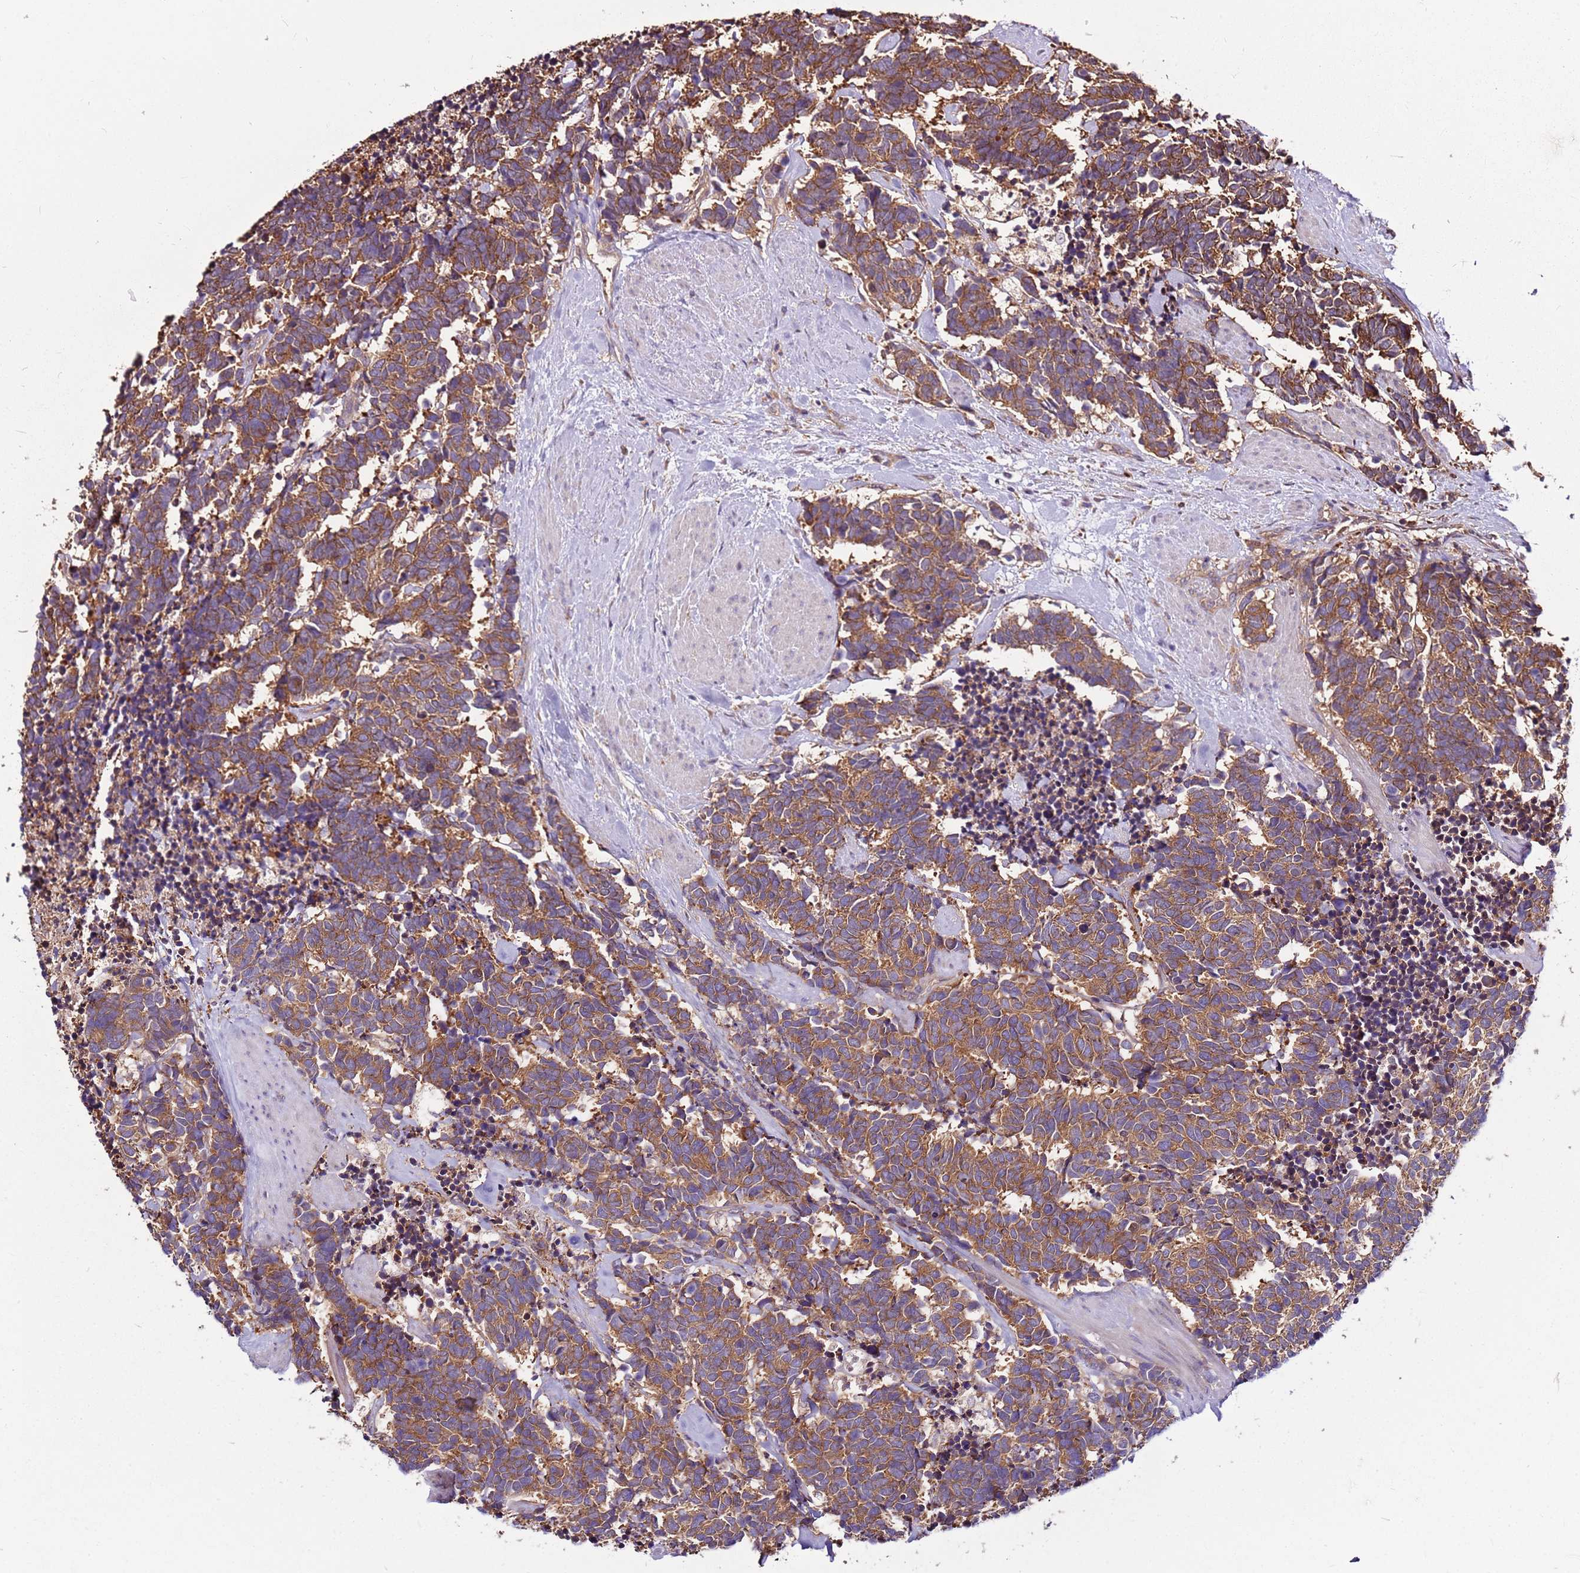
{"staining": {"intensity": "moderate", "quantity": ">75%", "location": "cytoplasmic/membranous"}, "tissue": "carcinoid", "cell_type": "Tumor cells", "image_type": "cancer", "snomed": [{"axis": "morphology", "description": "Carcinoma, NOS"}, {"axis": "morphology", "description": "Carcinoid, malignant, NOS"}, {"axis": "topography", "description": "Prostate"}], "caption": "Protein staining of carcinoma tissue displays moderate cytoplasmic/membranous positivity in about >75% of tumor cells. Nuclei are stained in blue.", "gene": "ATXN2L", "patient": {"sex": "male", "age": 57}}